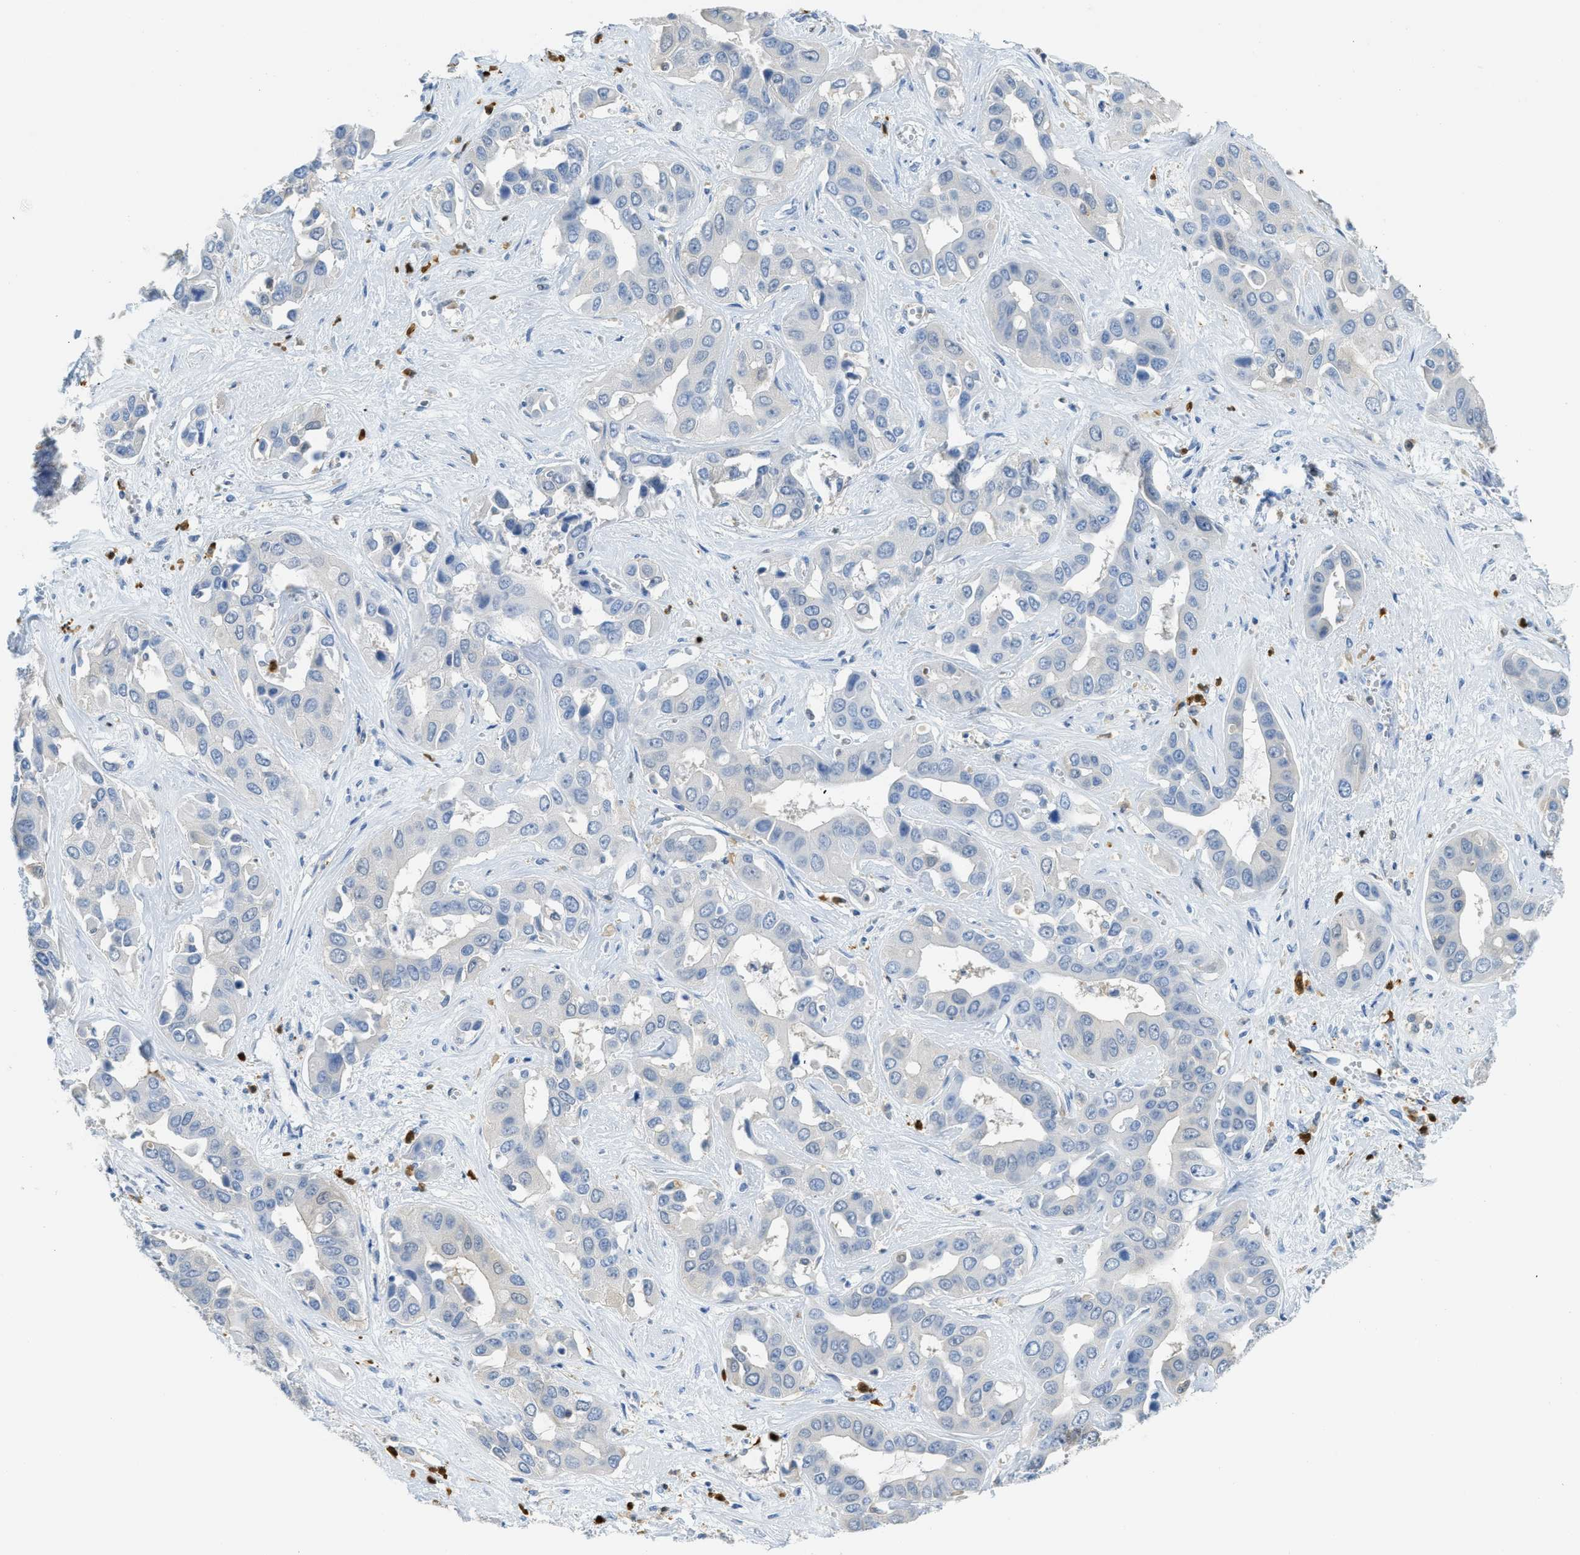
{"staining": {"intensity": "negative", "quantity": "none", "location": "none"}, "tissue": "liver cancer", "cell_type": "Tumor cells", "image_type": "cancer", "snomed": [{"axis": "morphology", "description": "Cholangiocarcinoma"}, {"axis": "topography", "description": "Liver"}], "caption": "An image of liver cholangiocarcinoma stained for a protein displays no brown staining in tumor cells.", "gene": "SERPINB1", "patient": {"sex": "female", "age": 52}}